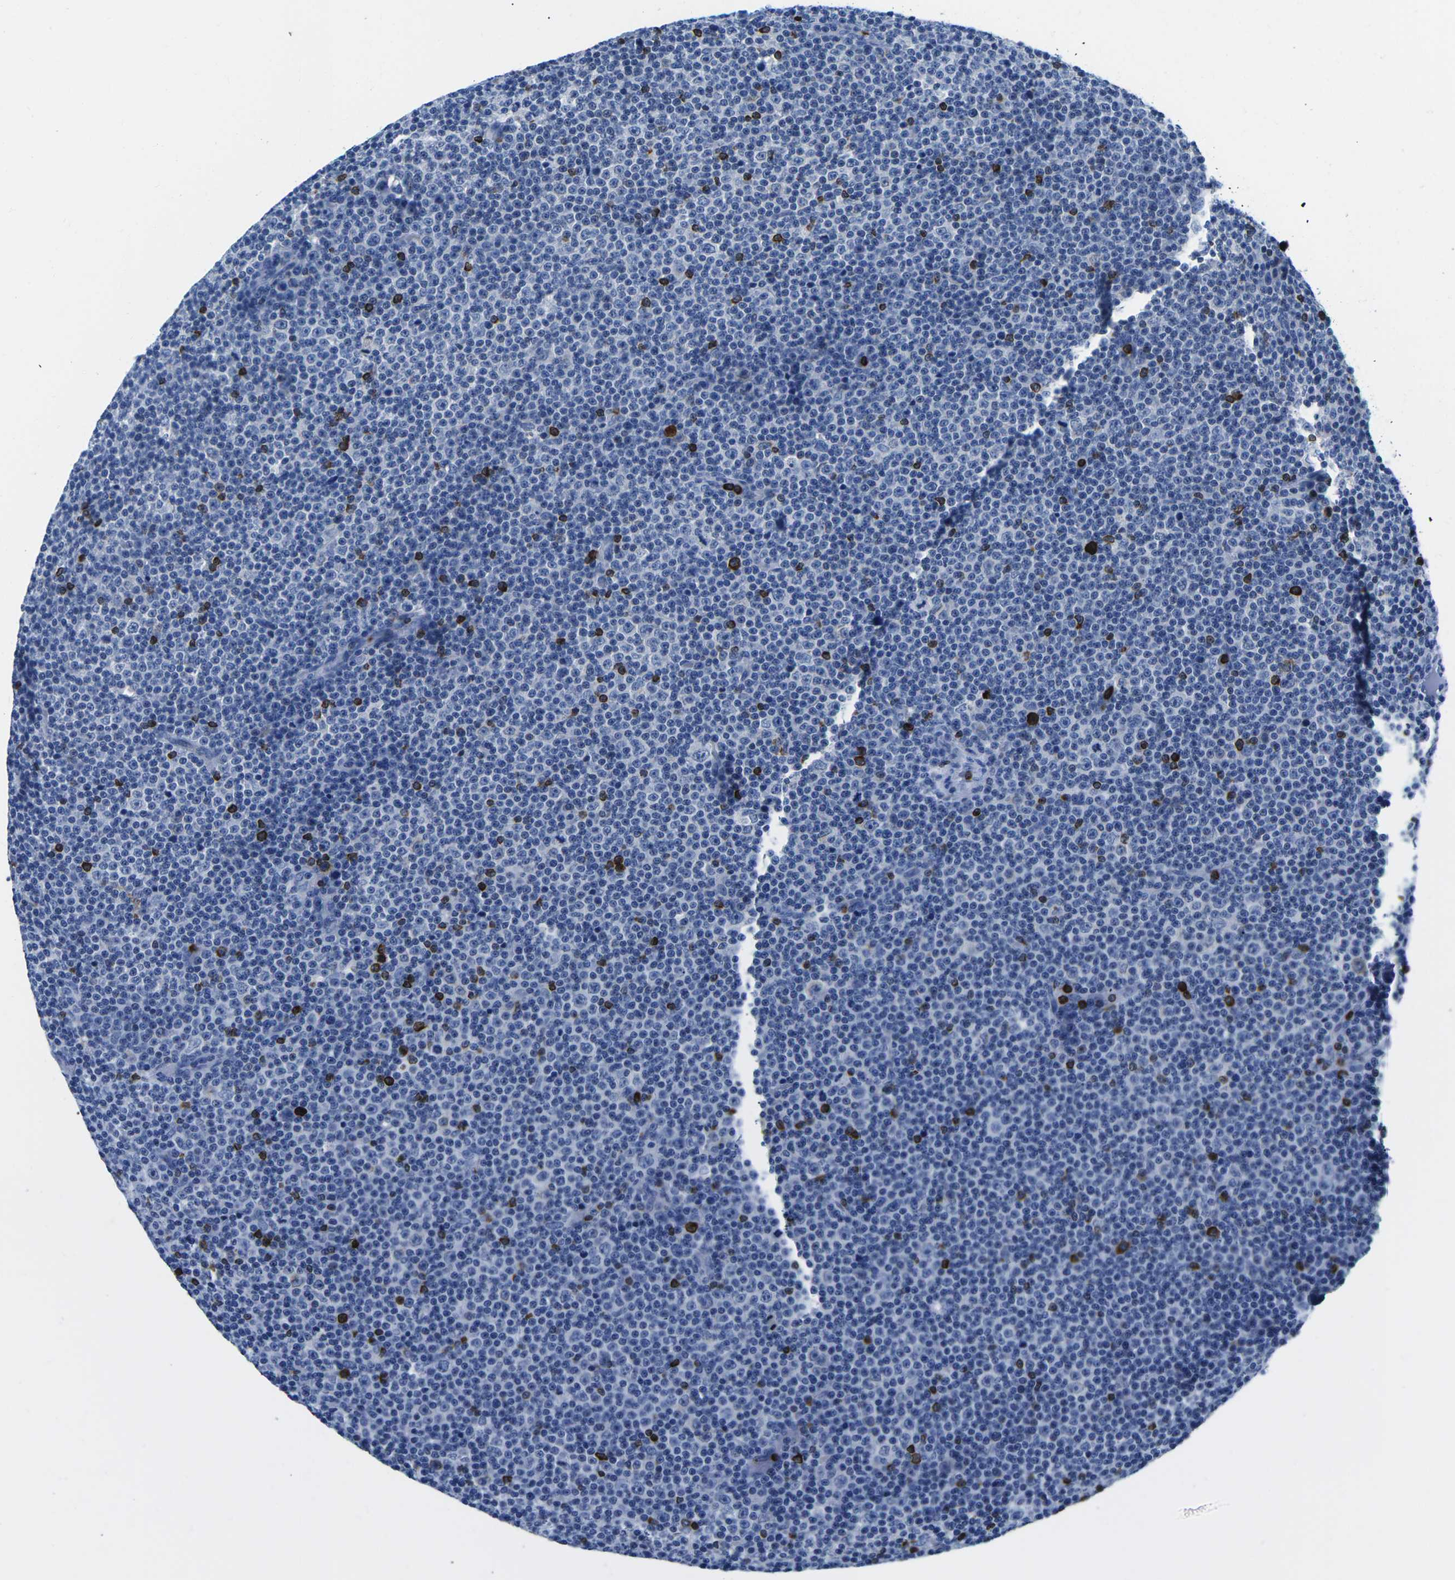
{"staining": {"intensity": "negative", "quantity": "none", "location": "none"}, "tissue": "lymphoma", "cell_type": "Tumor cells", "image_type": "cancer", "snomed": [{"axis": "morphology", "description": "Malignant lymphoma, non-Hodgkin's type, Low grade"}, {"axis": "topography", "description": "Lymph node"}], "caption": "There is no significant expression in tumor cells of lymphoma.", "gene": "CTSW", "patient": {"sex": "female", "age": 67}}